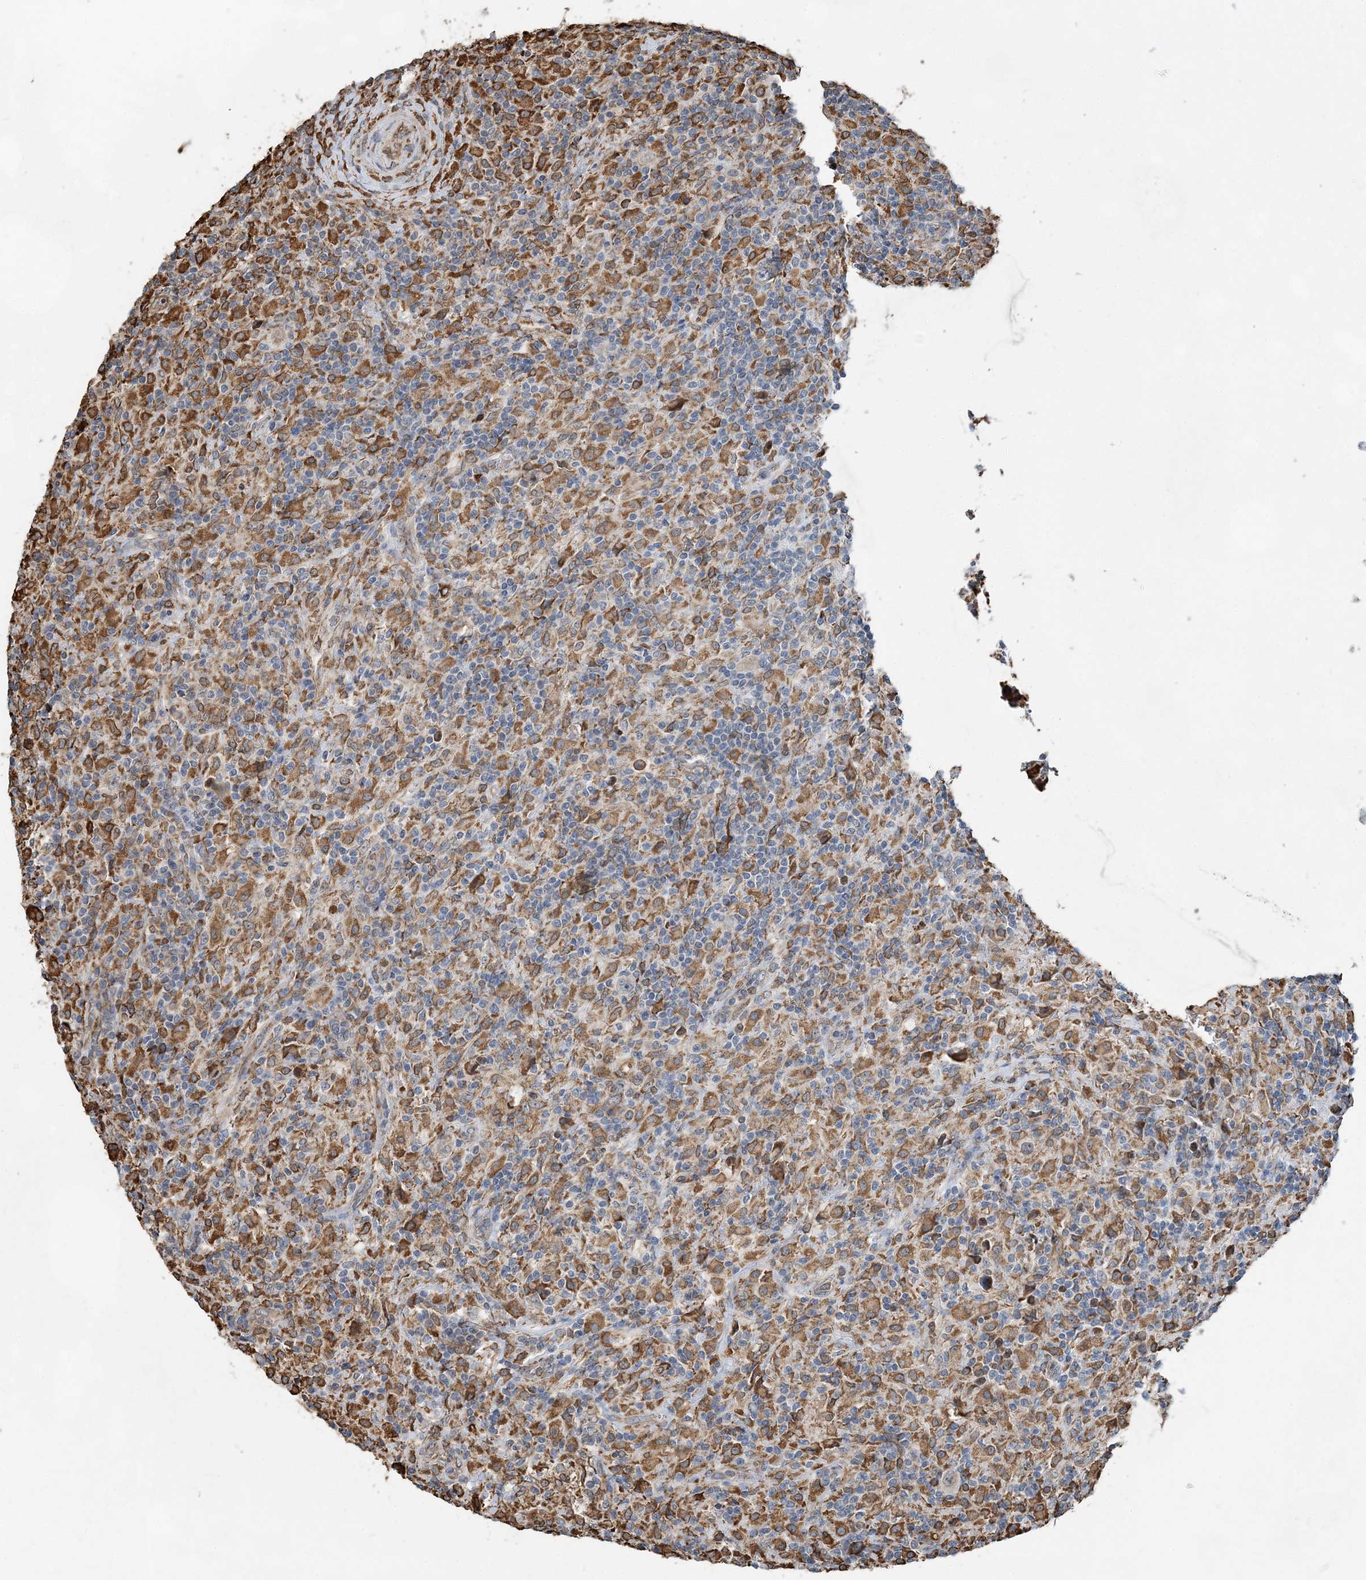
{"staining": {"intensity": "moderate", "quantity": ">75%", "location": "cytoplasmic/membranous"}, "tissue": "lymphoma", "cell_type": "Tumor cells", "image_type": "cancer", "snomed": [{"axis": "morphology", "description": "Hodgkin's disease, NOS"}, {"axis": "topography", "description": "Lymph node"}], "caption": "A photomicrograph of lymphoma stained for a protein shows moderate cytoplasmic/membranous brown staining in tumor cells.", "gene": "WDR12", "patient": {"sex": "male", "age": 70}}